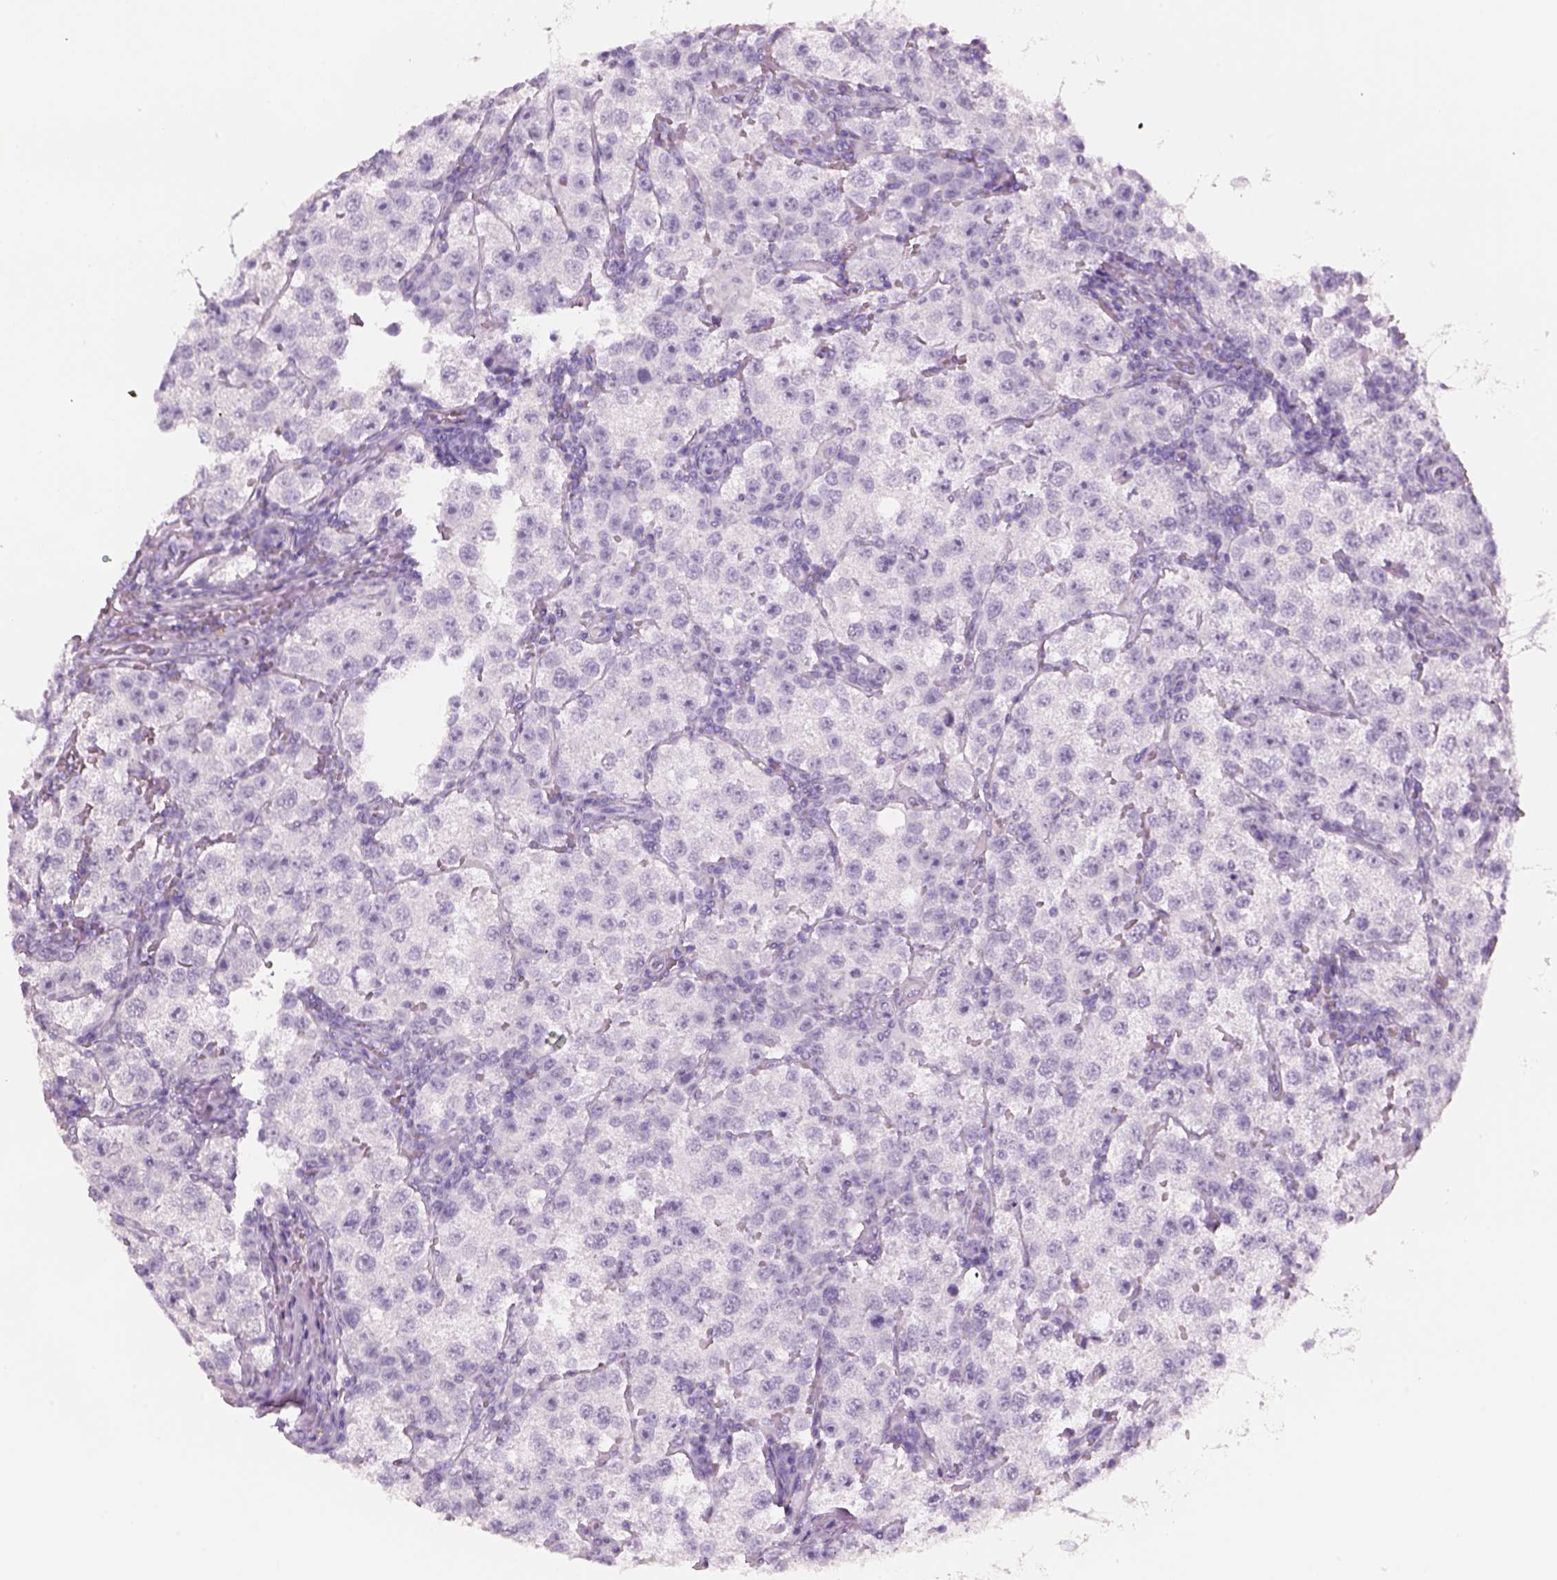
{"staining": {"intensity": "negative", "quantity": "none", "location": "none"}, "tissue": "testis cancer", "cell_type": "Tumor cells", "image_type": "cancer", "snomed": [{"axis": "morphology", "description": "Seminoma, NOS"}, {"axis": "topography", "description": "Testis"}], "caption": "Immunohistochemistry image of neoplastic tissue: seminoma (testis) stained with DAB (3,3'-diaminobenzidine) shows no significant protein staining in tumor cells.", "gene": "RHO", "patient": {"sex": "male", "age": 37}}